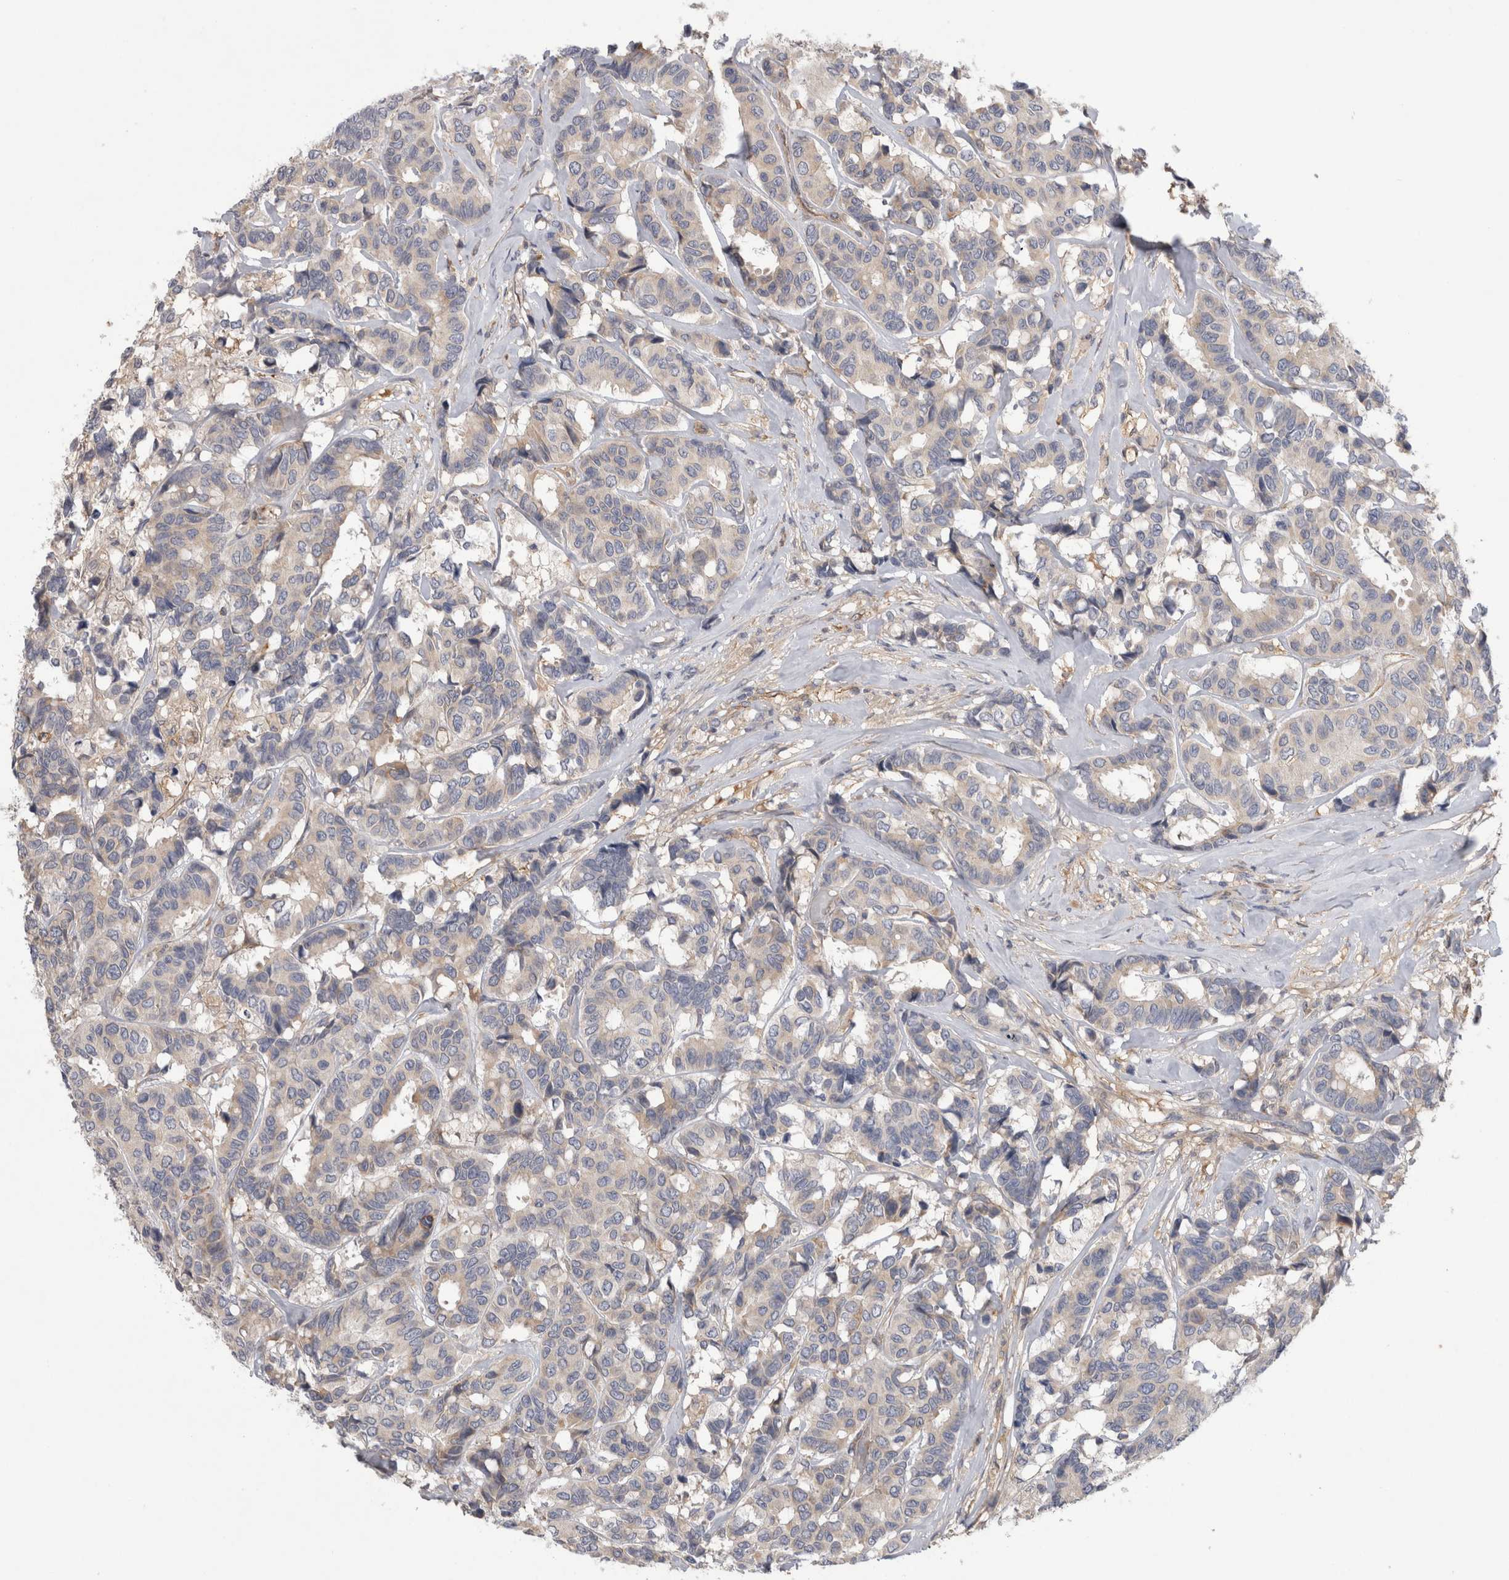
{"staining": {"intensity": "weak", "quantity": "25%-75%", "location": "cytoplasmic/membranous"}, "tissue": "breast cancer", "cell_type": "Tumor cells", "image_type": "cancer", "snomed": [{"axis": "morphology", "description": "Duct carcinoma"}, {"axis": "topography", "description": "Breast"}], "caption": "Tumor cells exhibit low levels of weak cytoplasmic/membranous staining in about 25%-75% of cells in human infiltrating ductal carcinoma (breast).", "gene": "ANKFY1", "patient": {"sex": "female", "age": 87}}